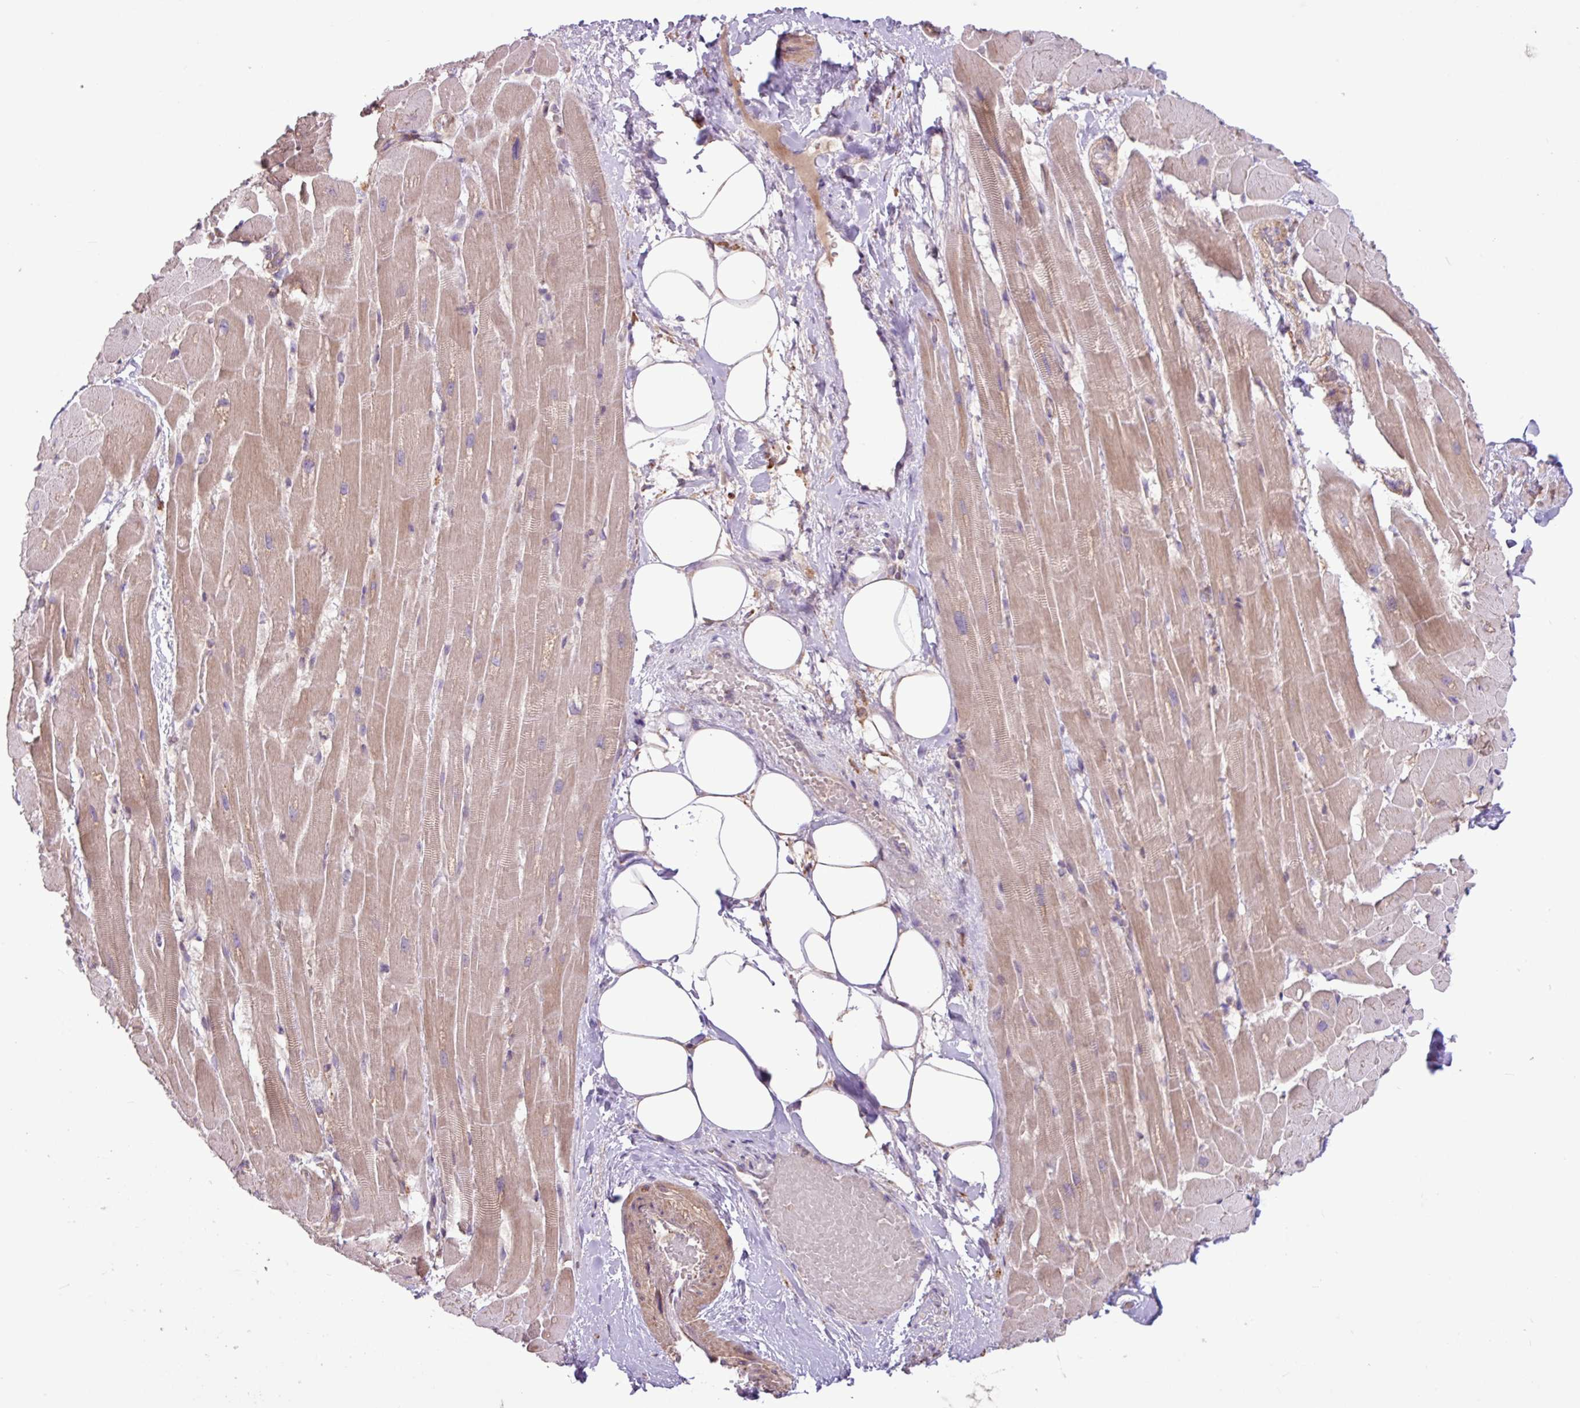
{"staining": {"intensity": "weak", "quantity": "25%-75%", "location": "cytoplasmic/membranous"}, "tissue": "heart muscle", "cell_type": "Cardiomyocytes", "image_type": "normal", "snomed": [{"axis": "morphology", "description": "Normal tissue, NOS"}, {"axis": "topography", "description": "Heart"}], "caption": "Protein staining of benign heart muscle reveals weak cytoplasmic/membranous positivity in about 25%-75% of cardiomyocytes. The staining is performed using DAB (3,3'-diaminobenzidine) brown chromogen to label protein expression. The nuclei are counter-stained blue using hematoxylin.", "gene": "ARHGEF25", "patient": {"sex": "male", "age": 37}}